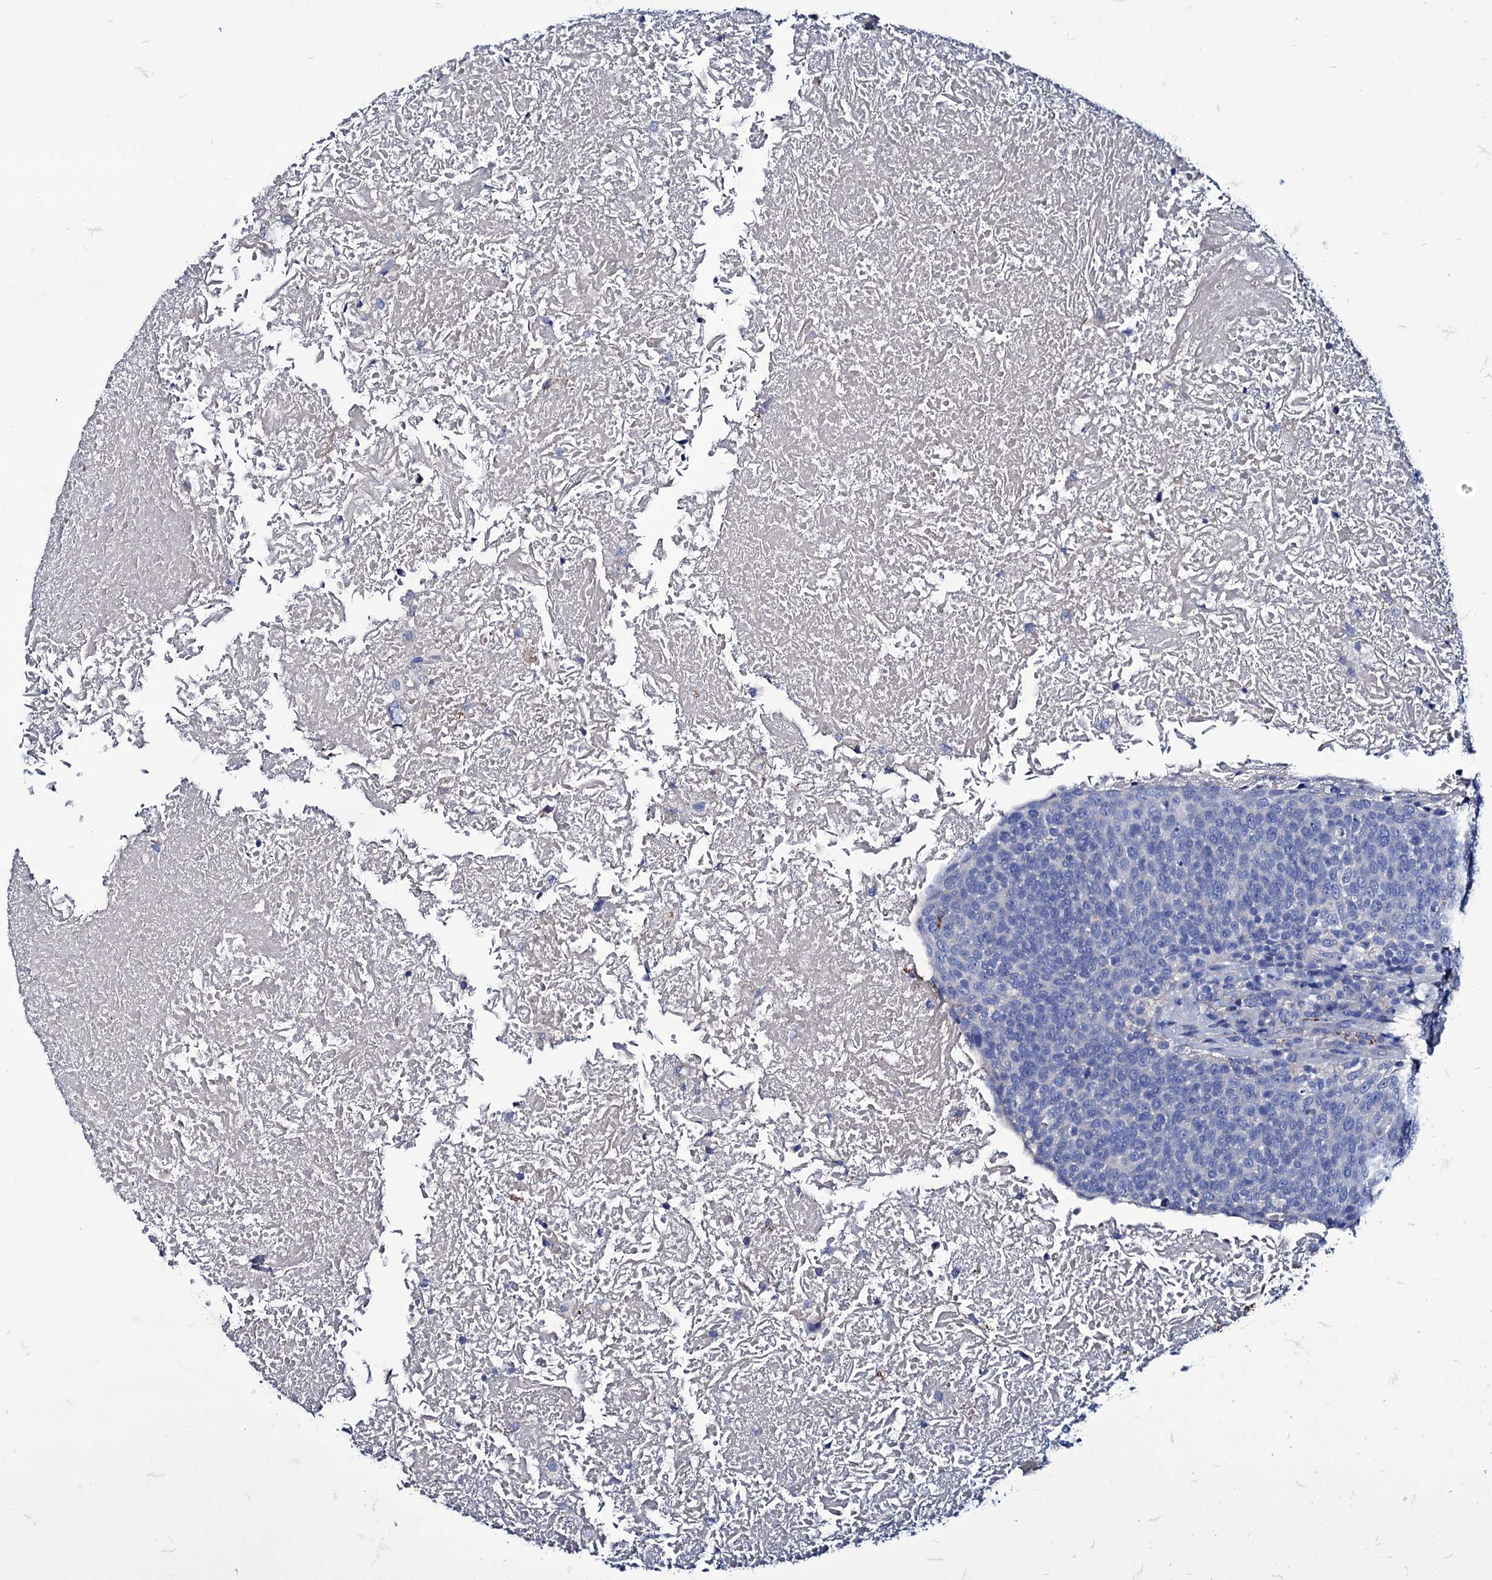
{"staining": {"intensity": "negative", "quantity": "none", "location": "none"}, "tissue": "head and neck cancer", "cell_type": "Tumor cells", "image_type": "cancer", "snomed": [{"axis": "morphology", "description": "Squamous cell carcinoma, NOS"}, {"axis": "morphology", "description": "Squamous cell carcinoma, metastatic, NOS"}, {"axis": "topography", "description": "Lymph node"}, {"axis": "topography", "description": "Head-Neck"}], "caption": "A photomicrograph of human metastatic squamous cell carcinoma (head and neck) is negative for staining in tumor cells.", "gene": "AXL", "patient": {"sex": "male", "age": 62}}